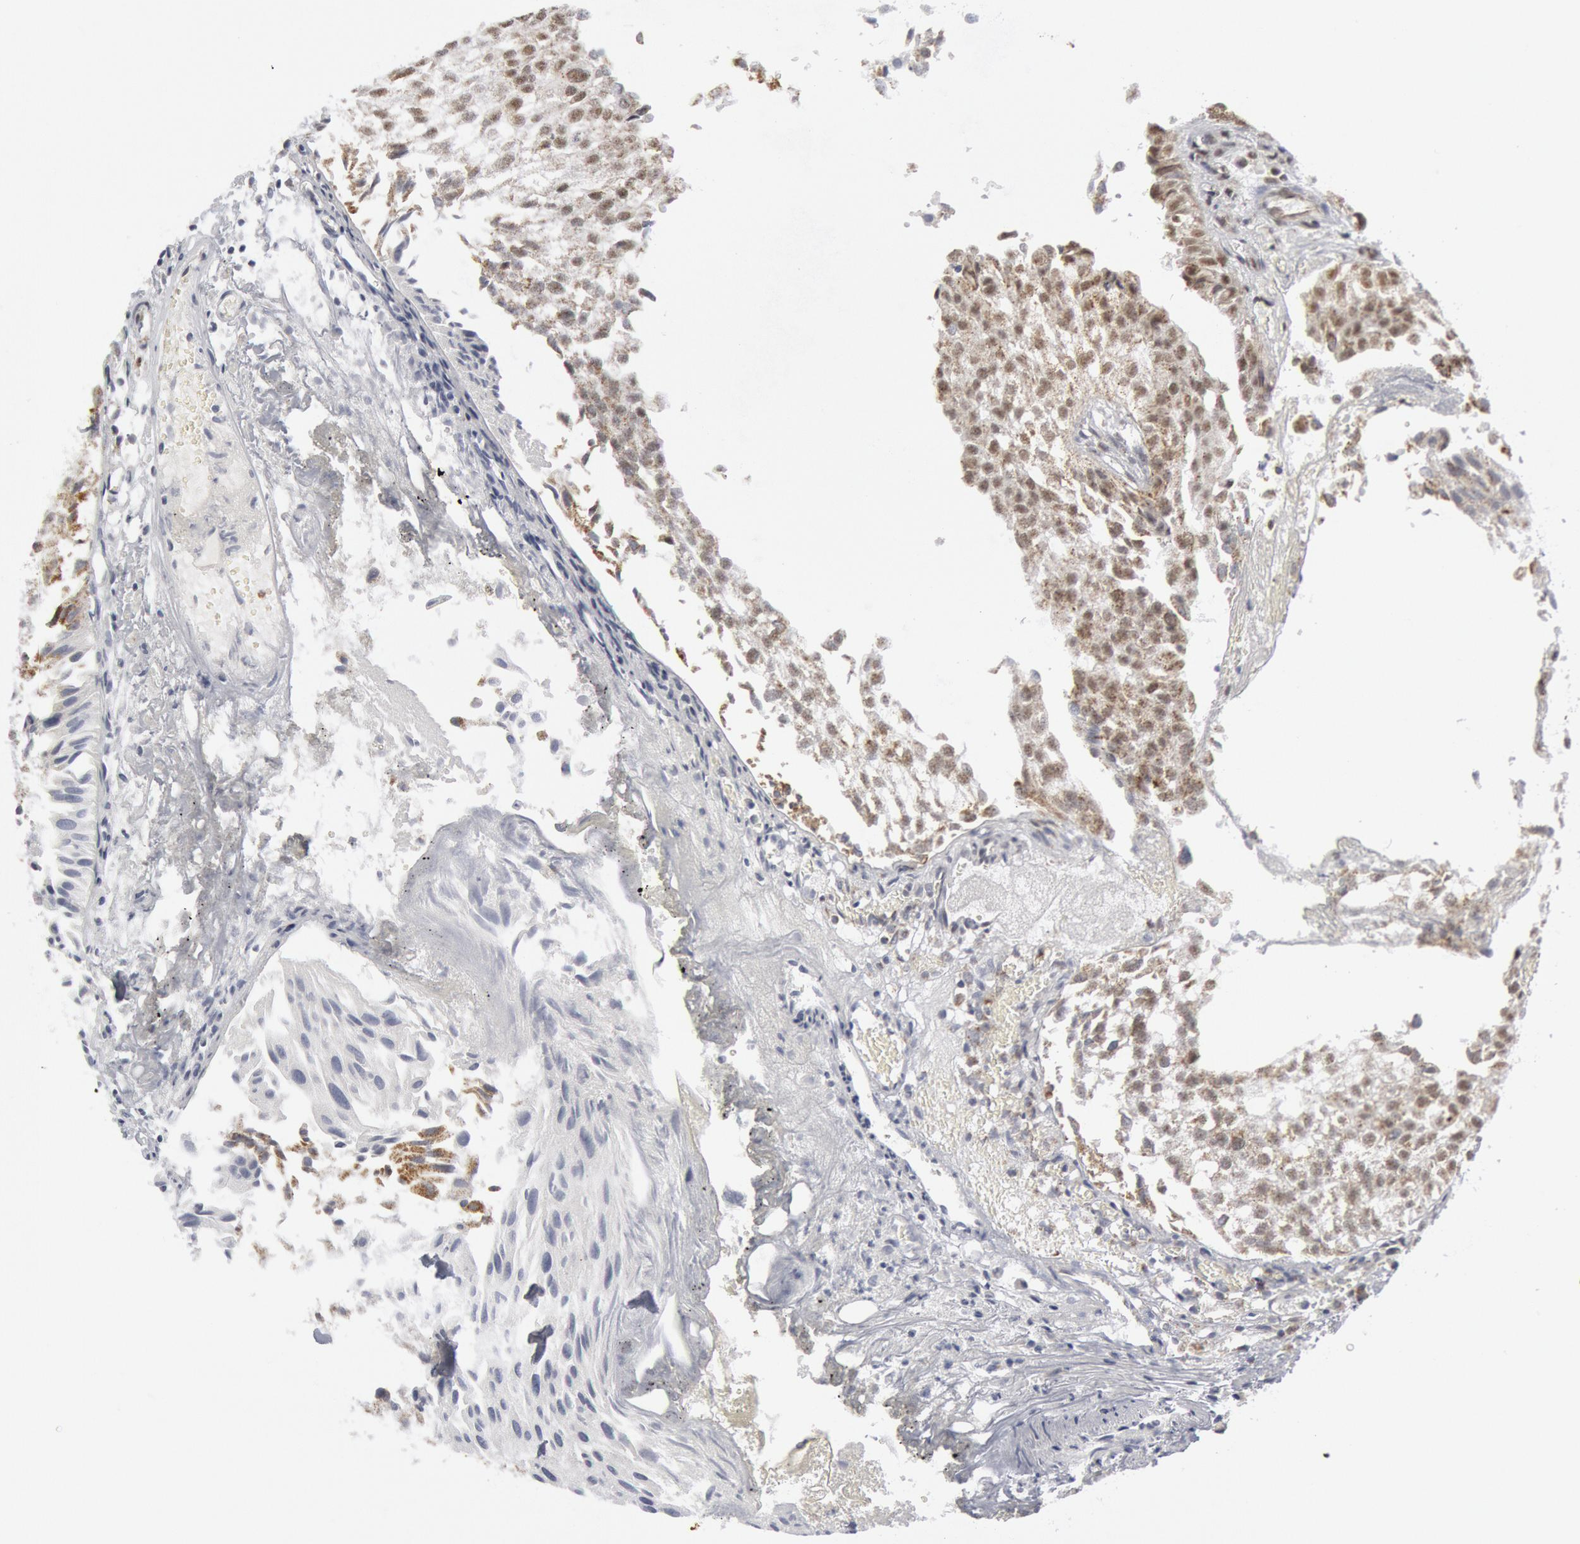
{"staining": {"intensity": "weak", "quantity": "25%-75%", "location": "cytoplasmic/membranous,nuclear"}, "tissue": "urothelial cancer", "cell_type": "Tumor cells", "image_type": "cancer", "snomed": [{"axis": "morphology", "description": "Urothelial carcinoma, Low grade"}, {"axis": "topography", "description": "Urinary bladder"}], "caption": "A brown stain highlights weak cytoplasmic/membranous and nuclear expression of a protein in human urothelial cancer tumor cells. (DAB IHC with brightfield microscopy, high magnification).", "gene": "CASP9", "patient": {"sex": "female", "age": 89}}